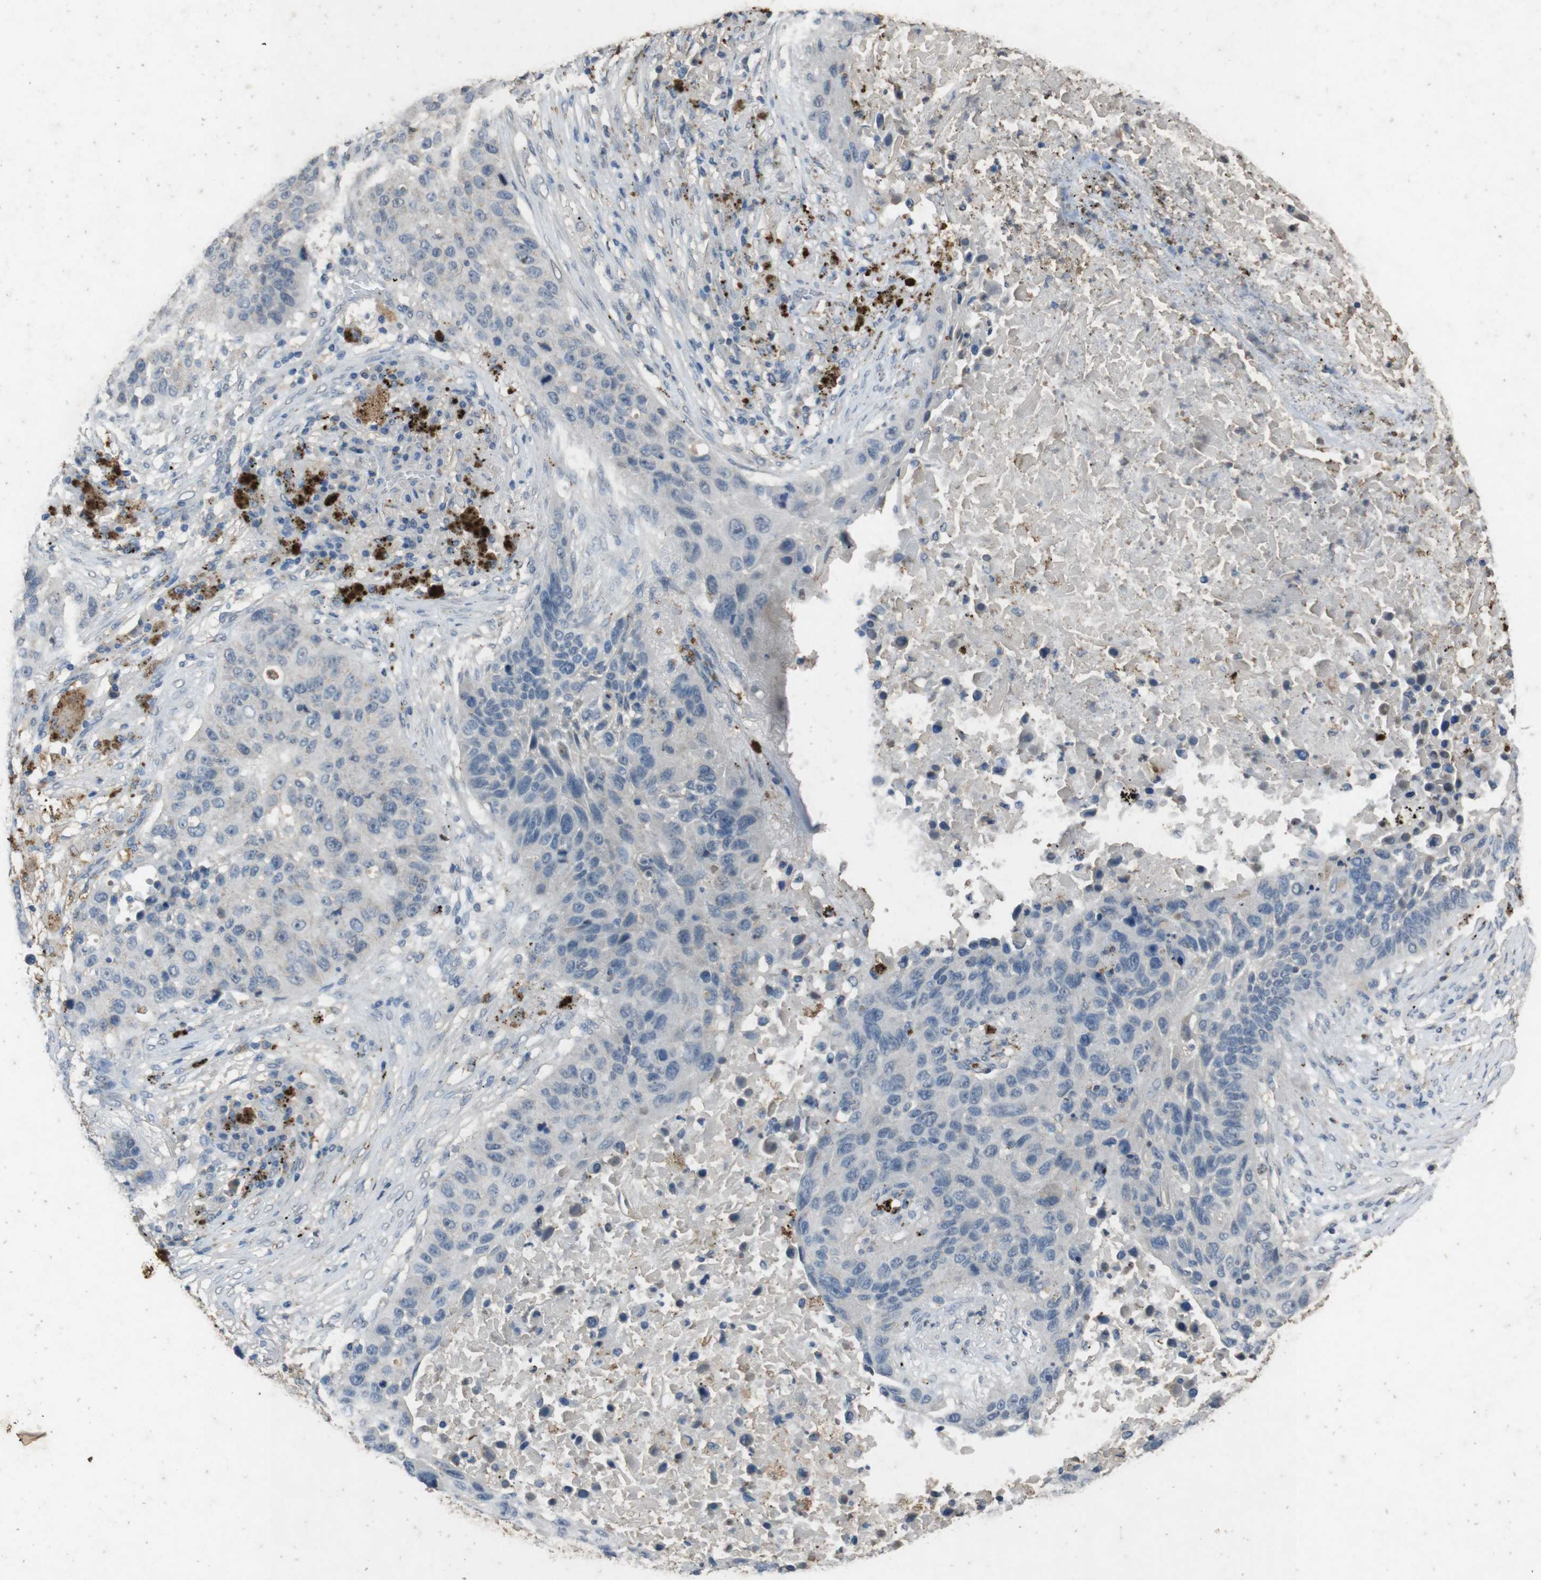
{"staining": {"intensity": "negative", "quantity": "none", "location": "none"}, "tissue": "lung cancer", "cell_type": "Tumor cells", "image_type": "cancer", "snomed": [{"axis": "morphology", "description": "Squamous cell carcinoma, NOS"}, {"axis": "topography", "description": "Lung"}], "caption": "Human lung cancer (squamous cell carcinoma) stained for a protein using IHC shows no positivity in tumor cells.", "gene": "STBD1", "patient": {"sex": "male", "age": 57}}